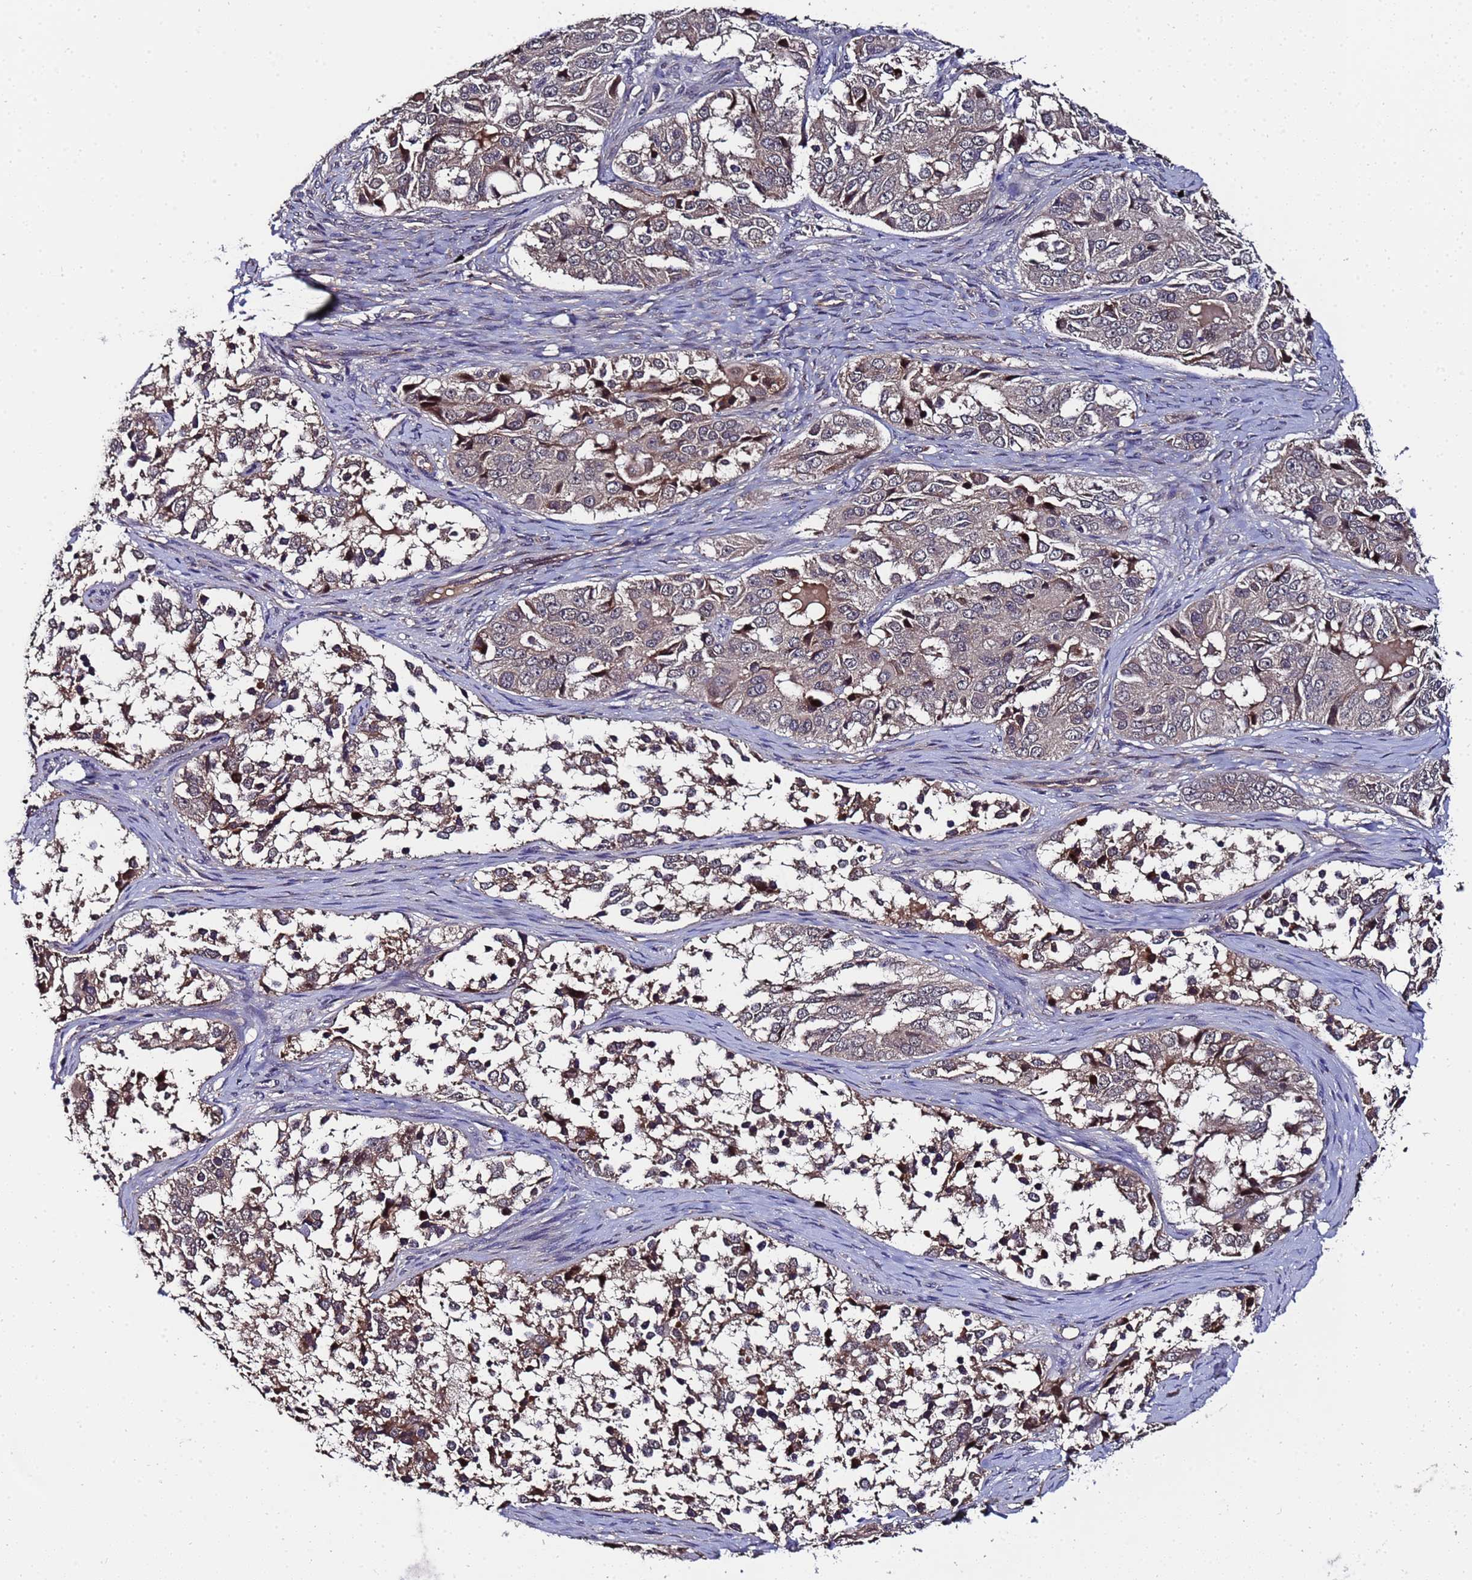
{"staining": {"intensity": "weak", "quantity": "25%-75%", "location": "cytoplasmic/membranous"}, "tissue": "ovarian cancer", "cell_type": "Tumor cells", "image_type": "cancer", "snomed": [{"axis": "morphology", "description": "Carcinoma, endometroid"}, {"axis": "topography", "description": "Ovary"}], "caption": "About 25%-75% of tumor cells in endometroid carcinoma (ovarian) reveal weak cytoplasmic/membranous protein expression as visualized by brown immunohistochemical staining.", "gene": "GSTCD", "patient": {"sex": "female", "age": 51}}